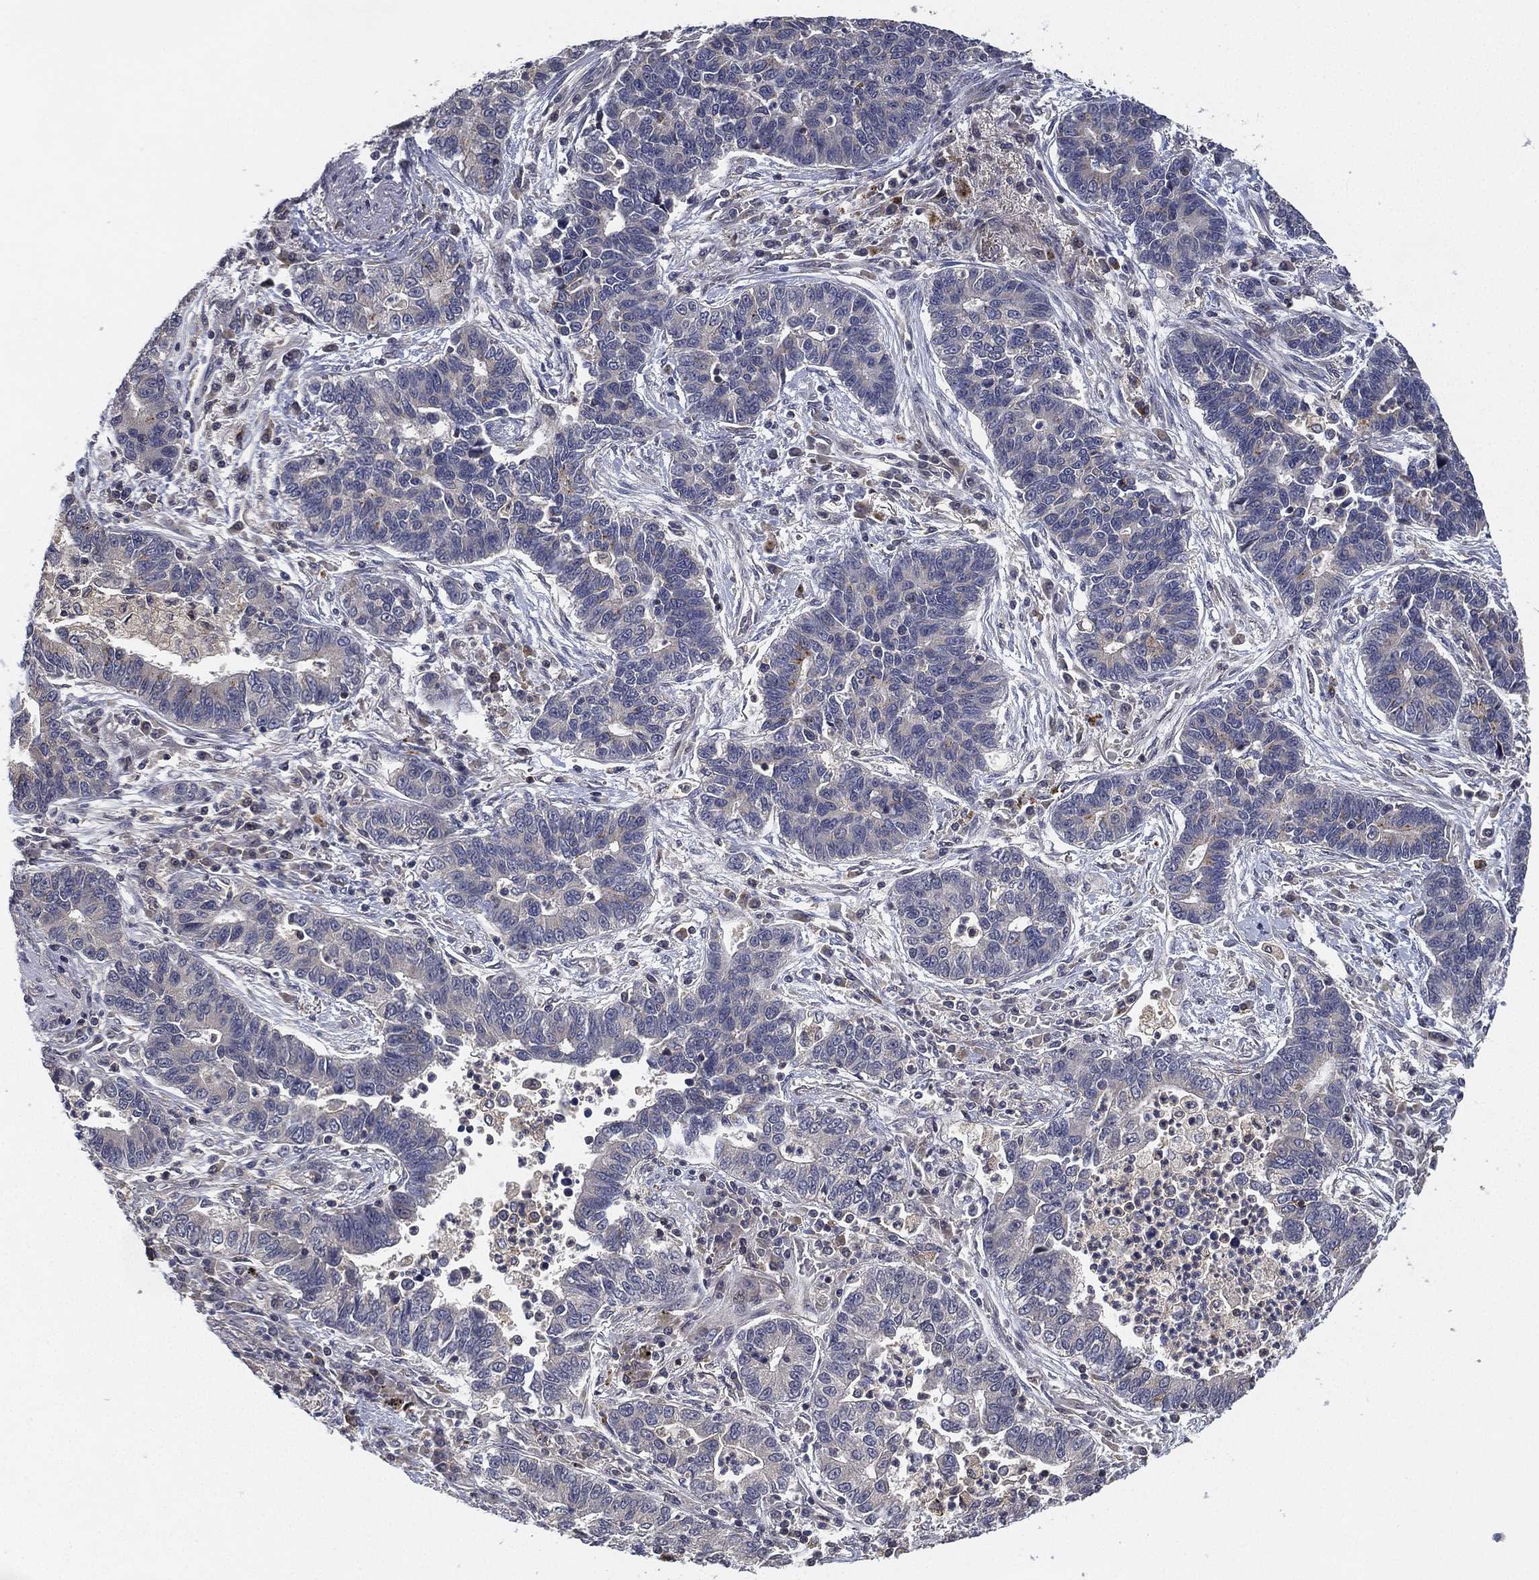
{"staining": {"intensity": "negative", "quantity": "none", "location": "none"}, "tissue": "lung cancer", "cell_type": "Tumor cells", "image_type": "cancer", "snomed": [{"axis": "morphology", "description": "Adenocarcinoma, NOS"}, {"axis": "topography", "description": "Lung"}], "caption": "A high-resolution photomicrograph shows IHC staining of lung cancer, which displays no significant staining in tumor cells.", "gene": "CFAP251", "patient": {"sex": "female", "age": 57}}